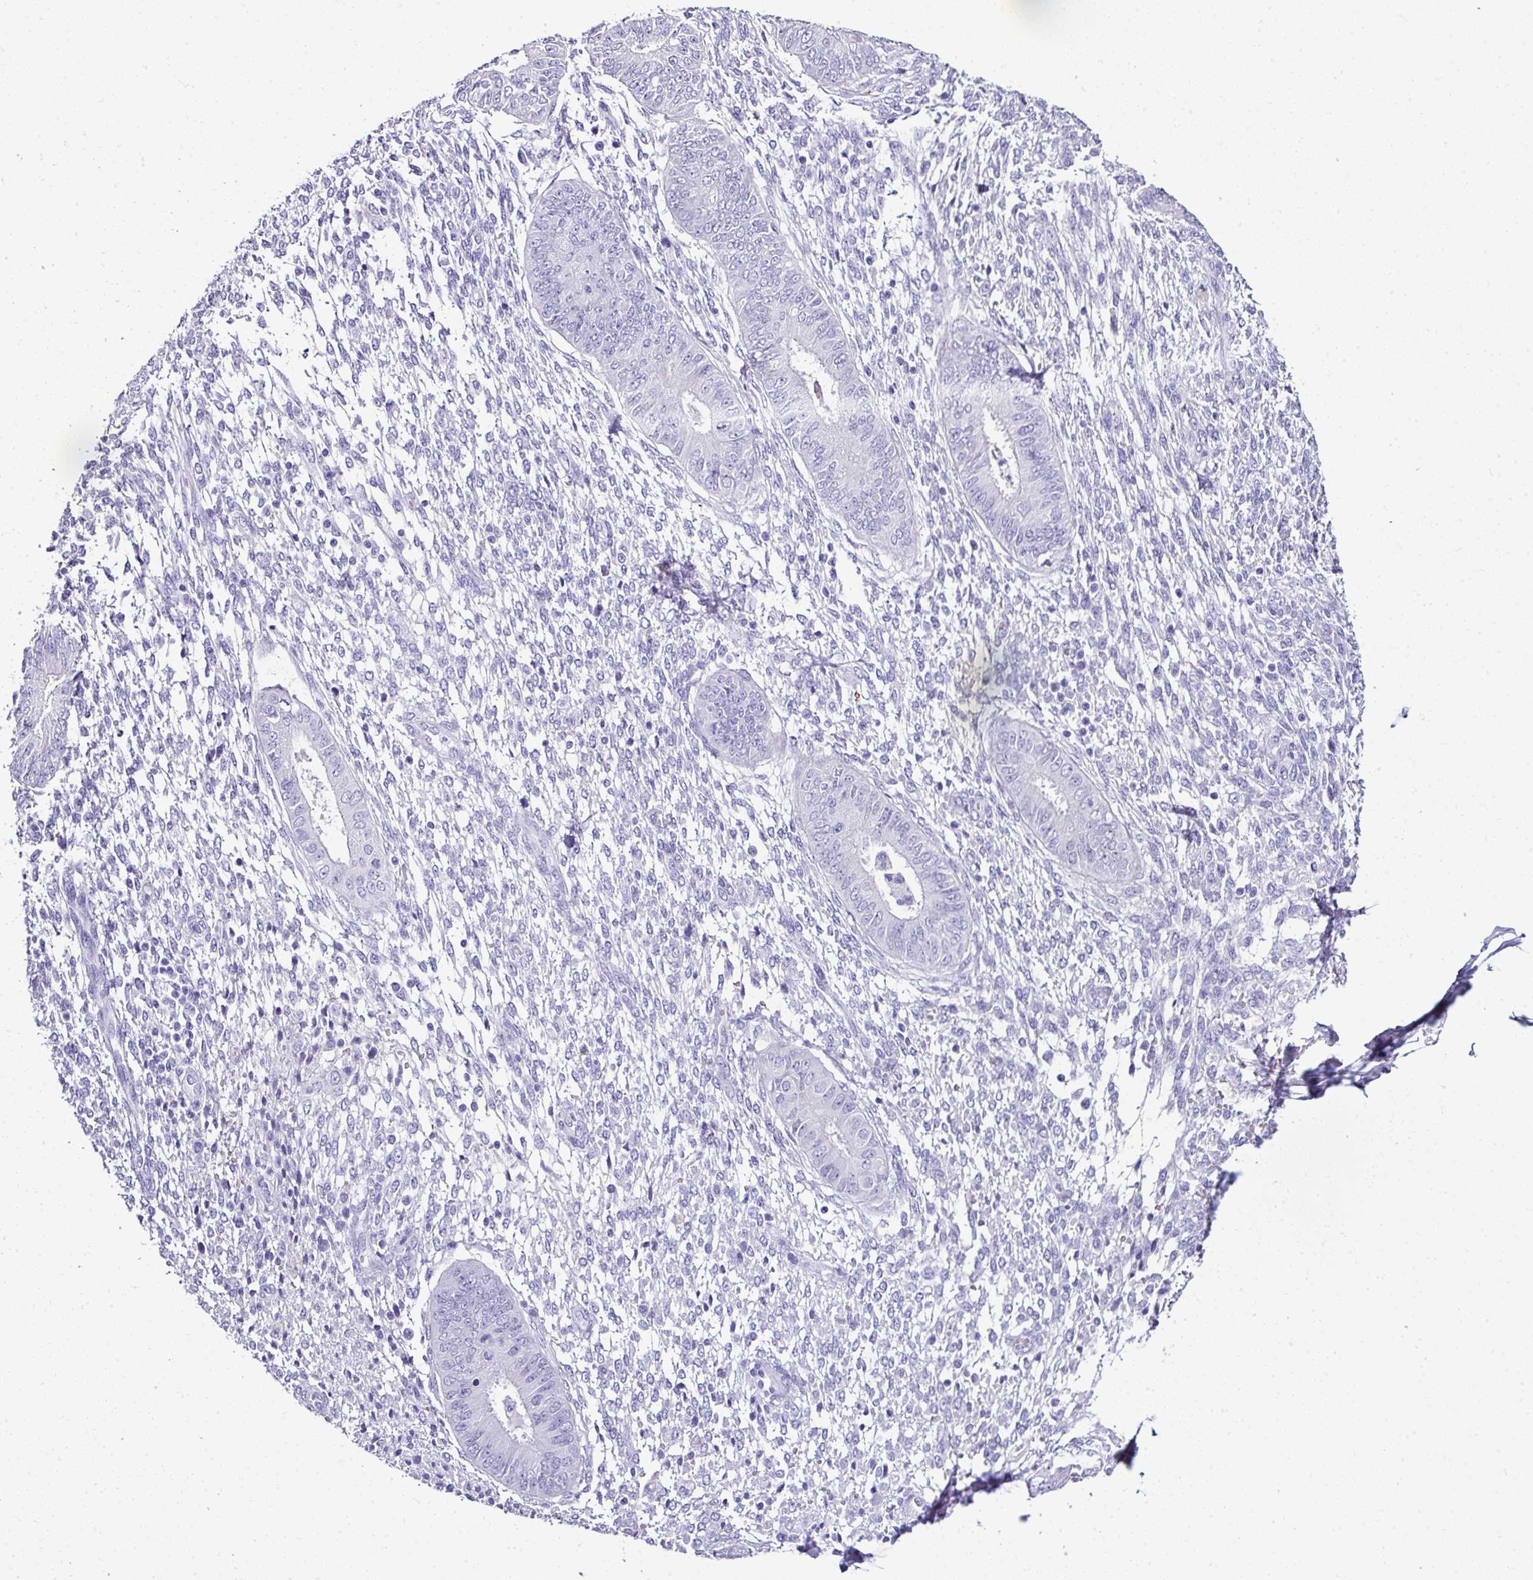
{"staining": {"intensity": "negative", "quantity": "none", "location": "none"}, "tissue": "endometrium", "cell_type": "Cells in endometrial stroma", "image_type": "normal", "snomed": [{"axis": "morphology", "description": "Normal tissue, NOS"}, {"axis": "topography", "description": "Endometrium"}], "caption": "The photomicrograph shows no staining of cells in endometrial stroma in benign endometrium.", "gene": "NAPSA", "patient": {"sex": "female", "age": 49}}